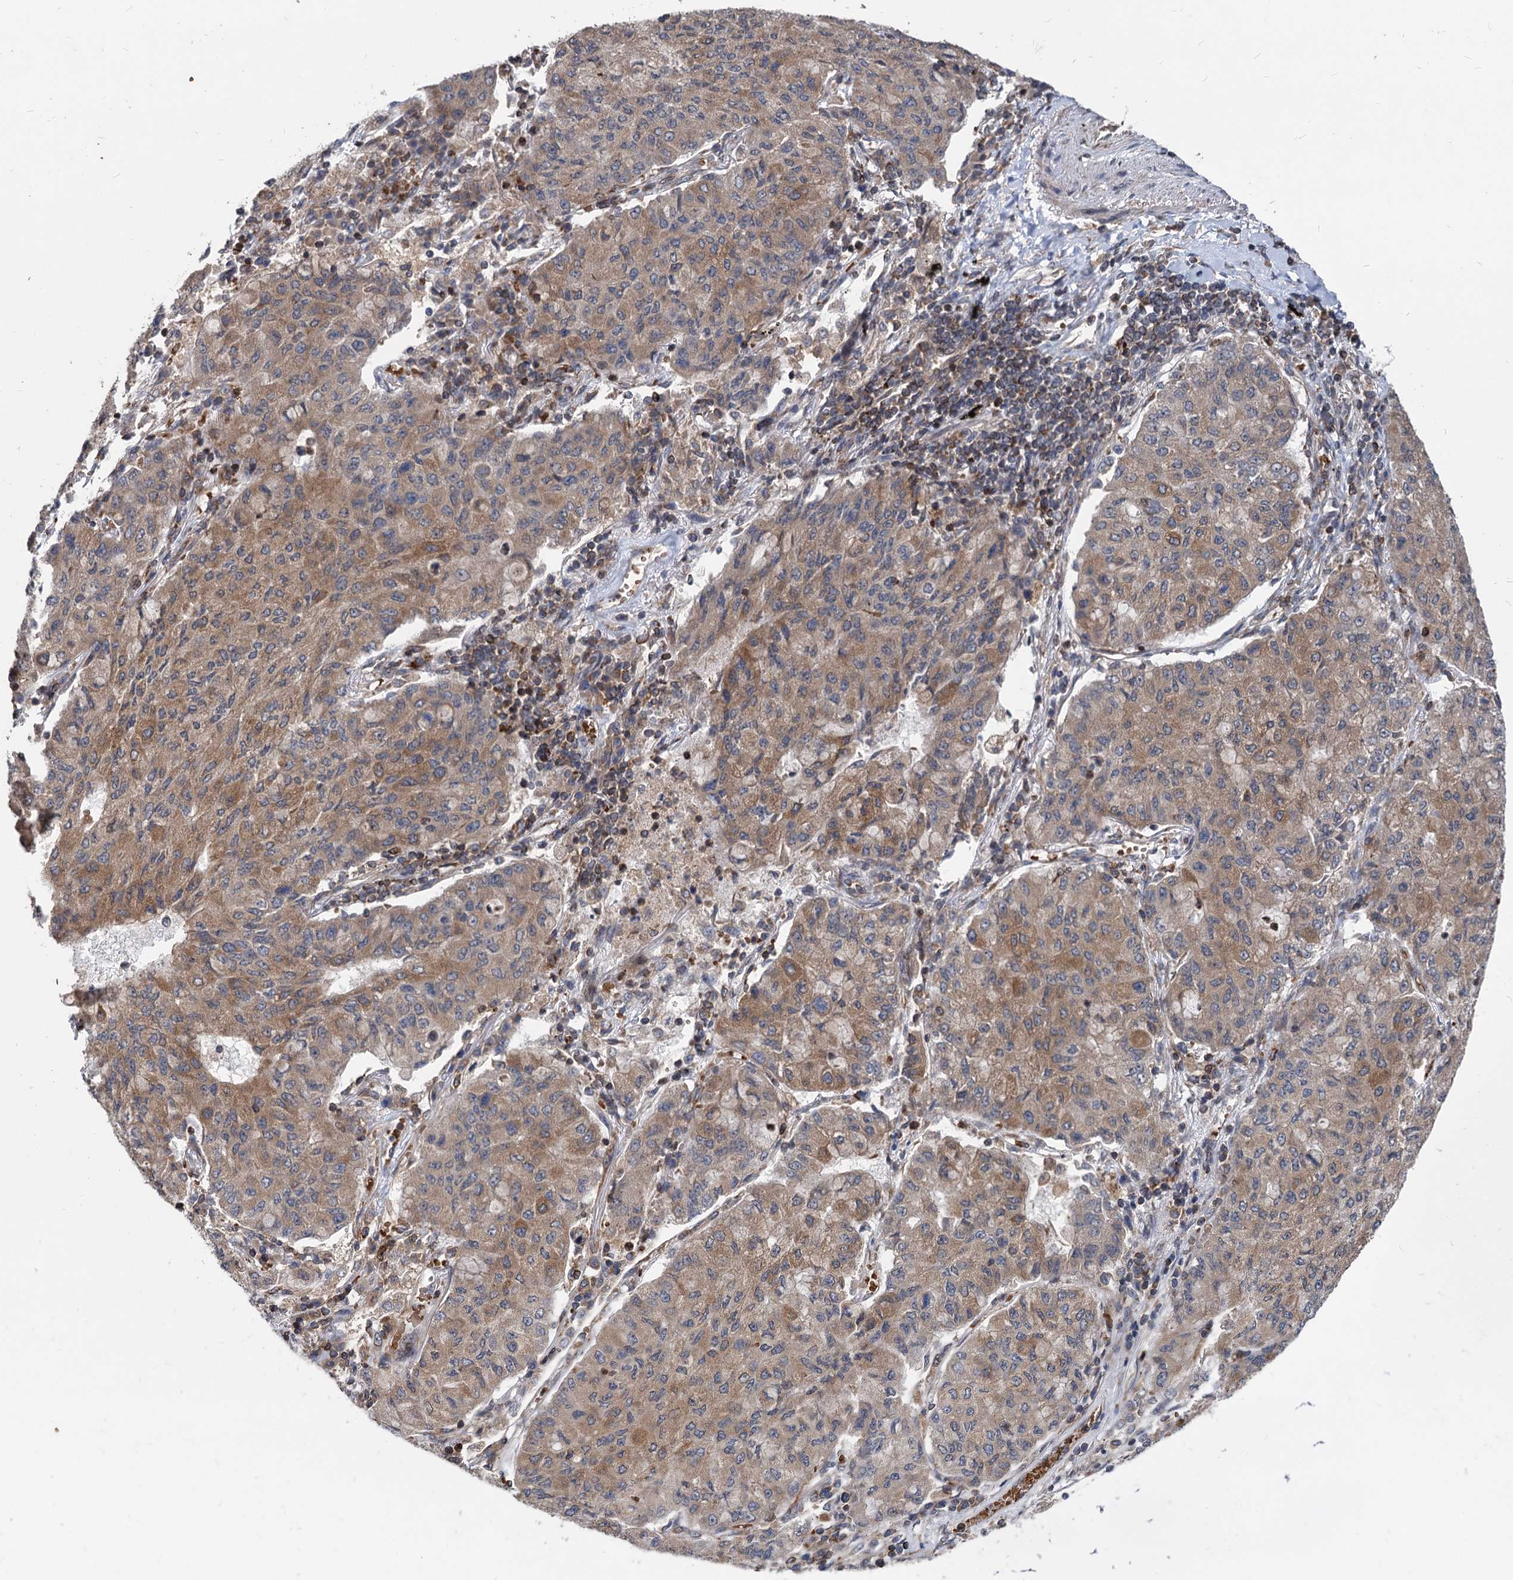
{"staining": {"intensity": "moderate", "quantity": ">75%", "location": "cytoplasmic/membranous"}, "tissue": "lung cancer", "cell_type": "Tumor cells", "image_type": "cancer", "snomed": [{"axis": "morphology", "description": "Squamous cell carcinoma, NOS"}, {"axis": "topography", "description": "Lung"}], "caption": "Moderate cytoplasmic/membranous protein positivity is seen in about >75% of tumor cells in lung cancer (squamous cell carcinoma).", "gene": "STIM1", "patient": {"sex": "male", "age": 74}}